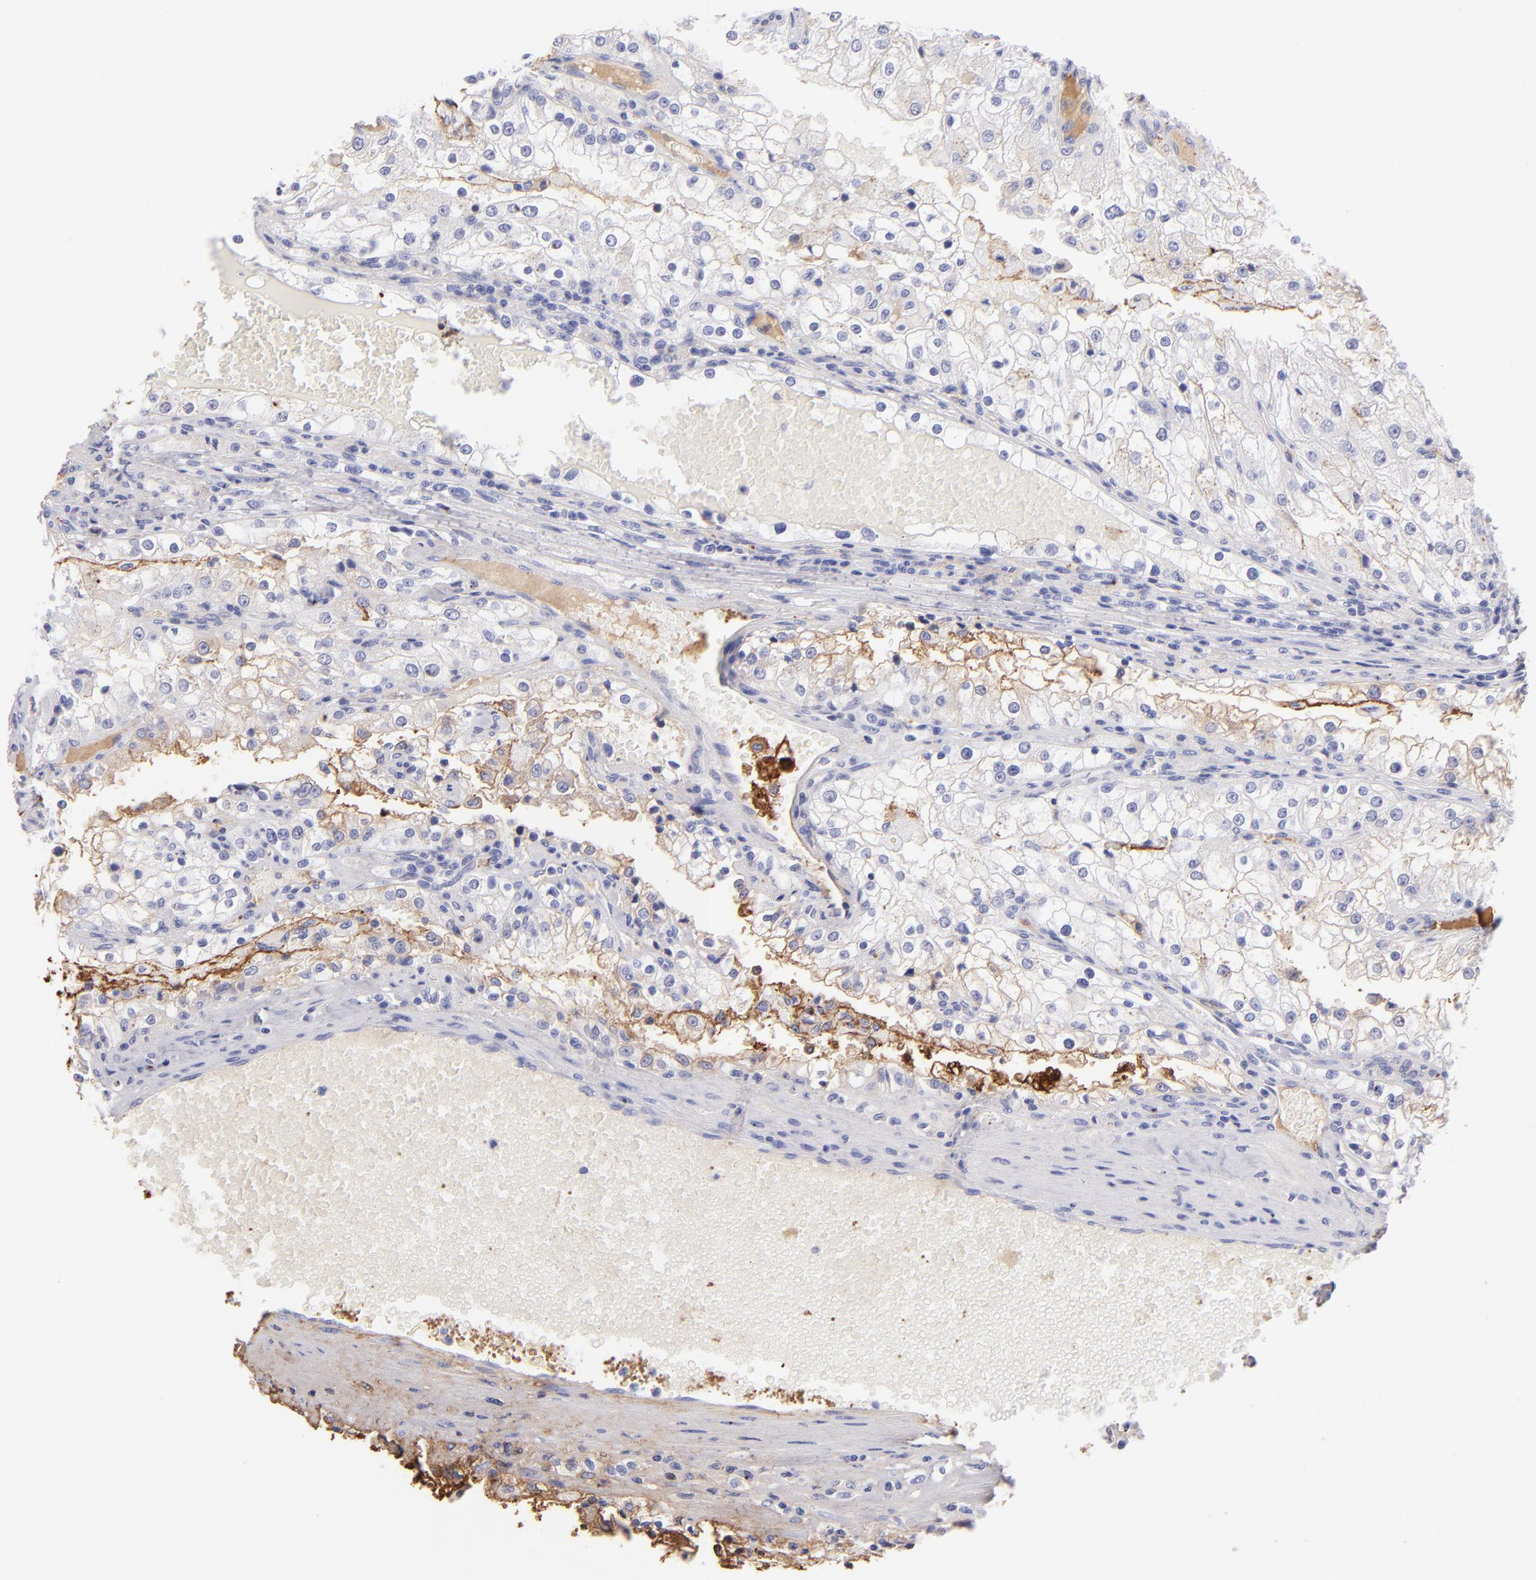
{"staining": {"intensity": "negative", "quantity": "none", "location": "none"}, "tissue": "renal cancer", "cell_type": "Tumor cells", "image_type": "cancer", "snomed": [{"axis": "morphology", "description": "Adenocarcinoma, NOS"}, {"axis": "topography", "description": "Kidney"}], "caption": "Immunohistochemistry (IHC) micrograph of human adenocarcinoma (renal) stained for a protein (brown), which shows no positivity in tumor cells. The staining was performed using DAB to visualize the protein expression in brown, while the nuclei were stained in blue with hematoxylin (Magnification: 20x).", "gene": "FGB", "patient": {"sex": "female", "age": 74}}